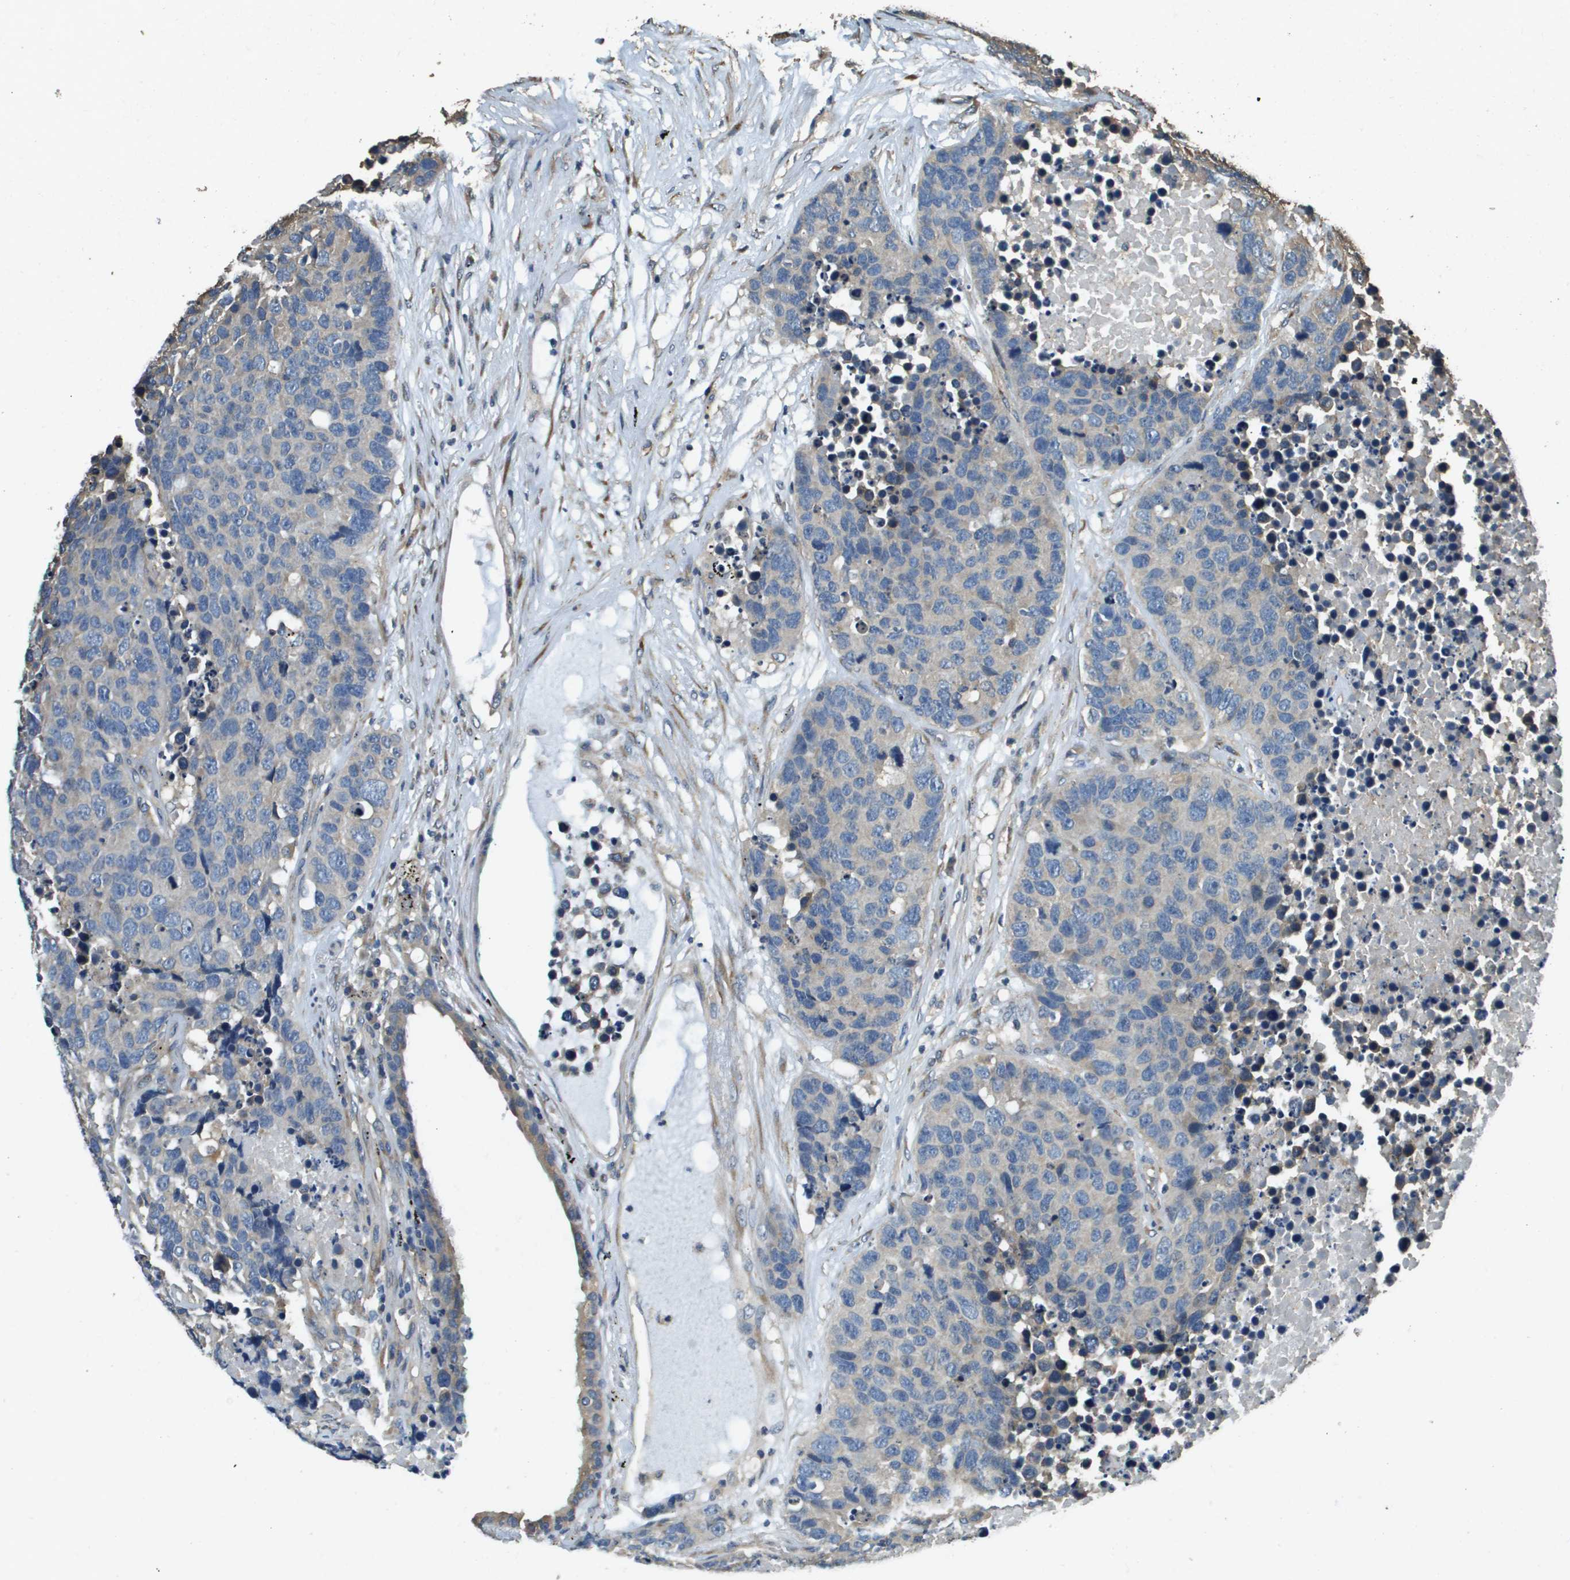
{"staining": {"intensity": "negative", "quantity": "none", "location": "none"}, "tissue": "carcinoid", "cell_type": "Tumor cells", "image_type": "cancer", "snomed": [{"axis": "morphology", "description": "Carcinoid, malignant, NOS"}, {"axis": "topography", "description": "Lung"}], "caption": "Immunohistochemical staining of human carcinoid displays no significant expression in tumor cells.", "gene": "RAB6B", "patient": {"sex": "male", "age": 60}}